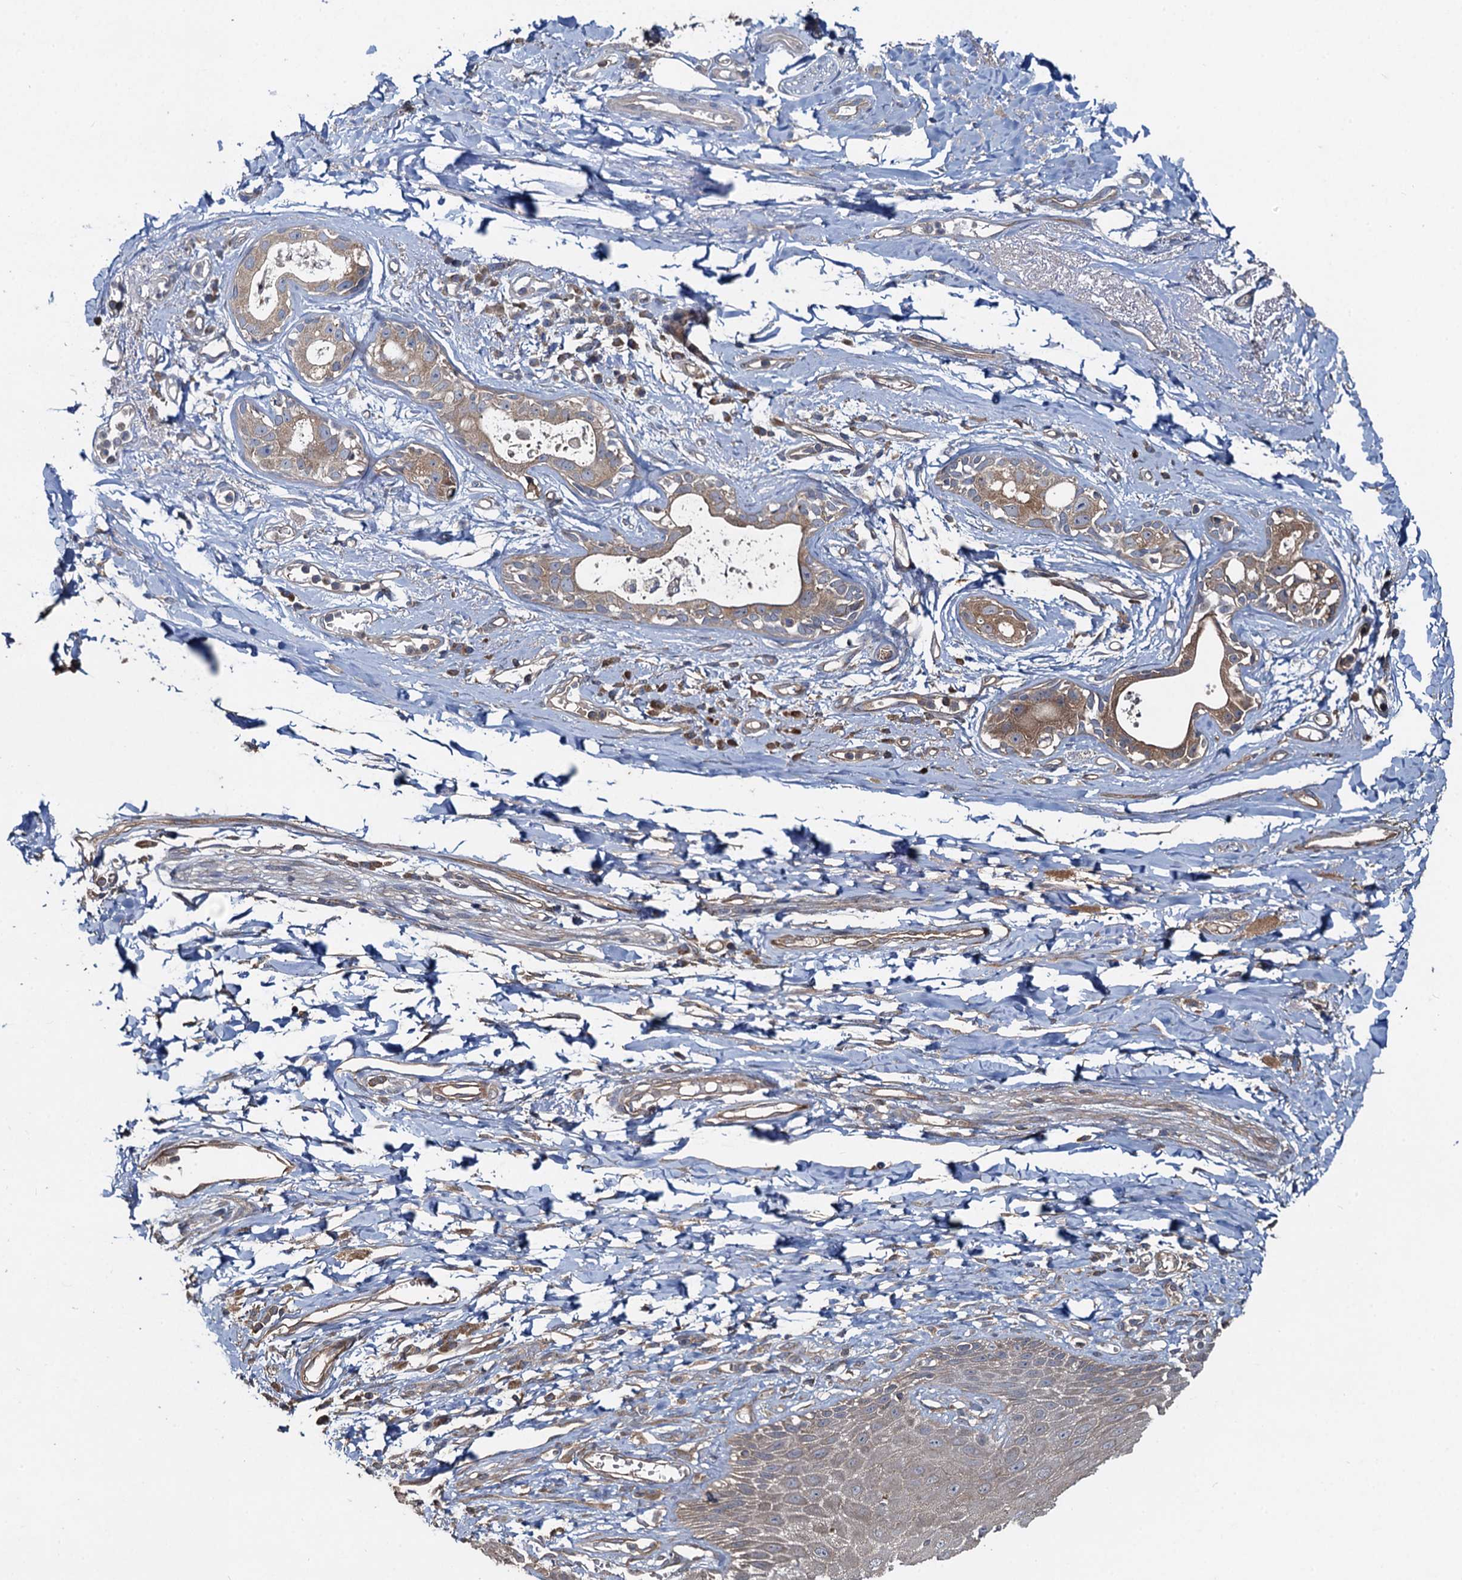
{"staining": {"intensity": "weak", "quantity": ">75%", "location": "cytoplasmic/membranous"}, "tissue": "skin", "cell_type": "Epidermal cells", "image_type": "normal", "snomed": [{"axis": "morphology", "description": "Normal tissue, NOS"}, {"axis": "topography", "description": "Anal"}], "caption": "A histopathology image of human skin stained for a protein reveals weak cytoplasmic/membranous brown staining in epidermal cells. (Brightfield microscopy of DAB IHC at high magnification).", "gene": "SNAP29", "patient": {"sex": "male", "age": 78}}